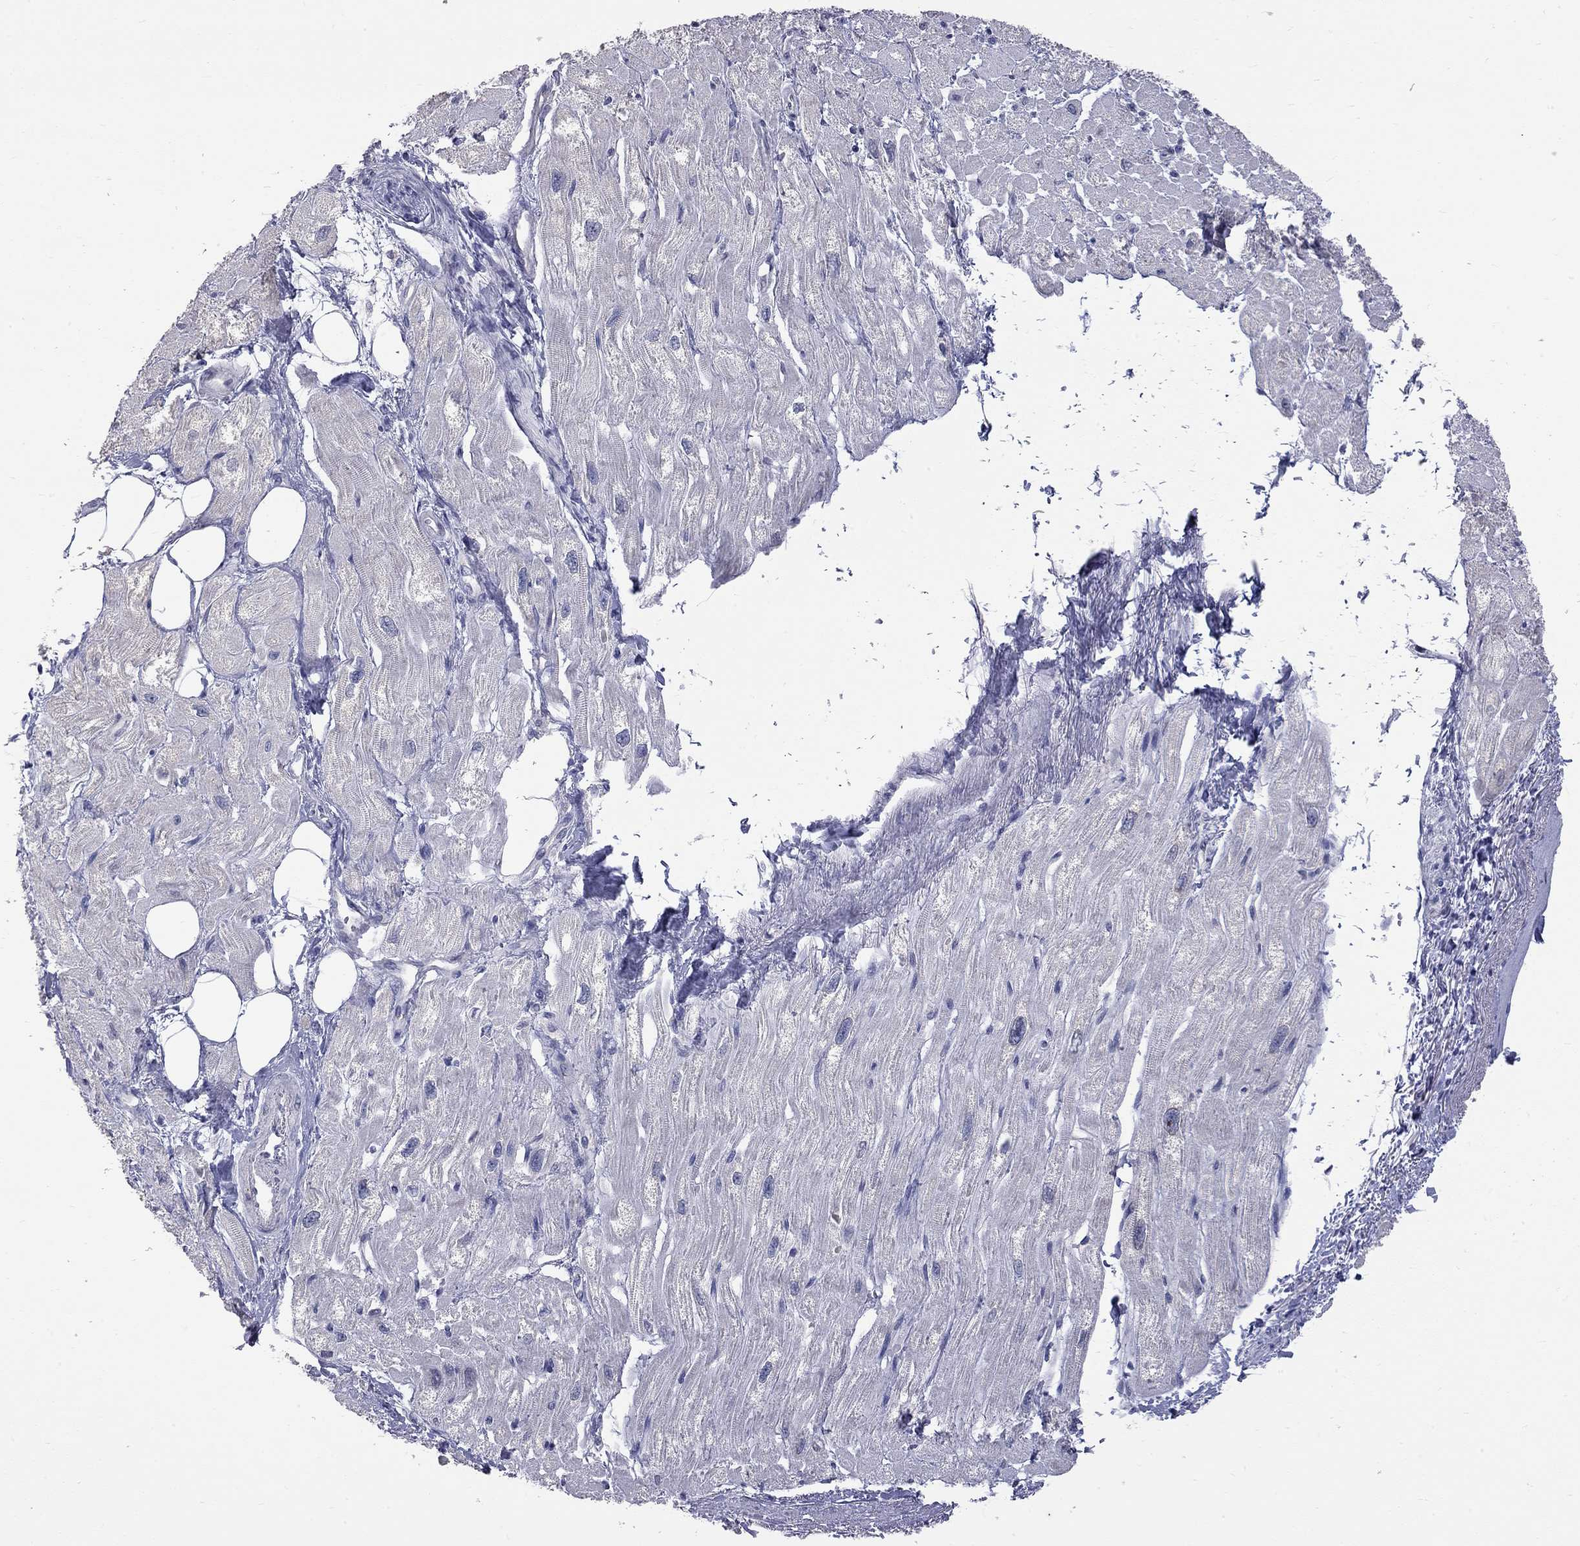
{"staining": {"intensity": "negative", "quantity": "none", "location": "none"}, "tissue": "heart muscle", "cell_type": "Cardiomyocytes", "image_type": "normal", "snomed": [{"axis": "morphology", "description": "Normal tissue, NOS"}, {"axis": "topography", "description": "Heart"}], "caption": "This is a image of immunohistochemistry (IHC) staining of normal heart muscle, which shows no staining in cardiomyocytes. (Brightfield microscopy of DAB IHC at high magnification).", "gene": "OPRK1", "patient": {"sex": "male", "age": 66}}